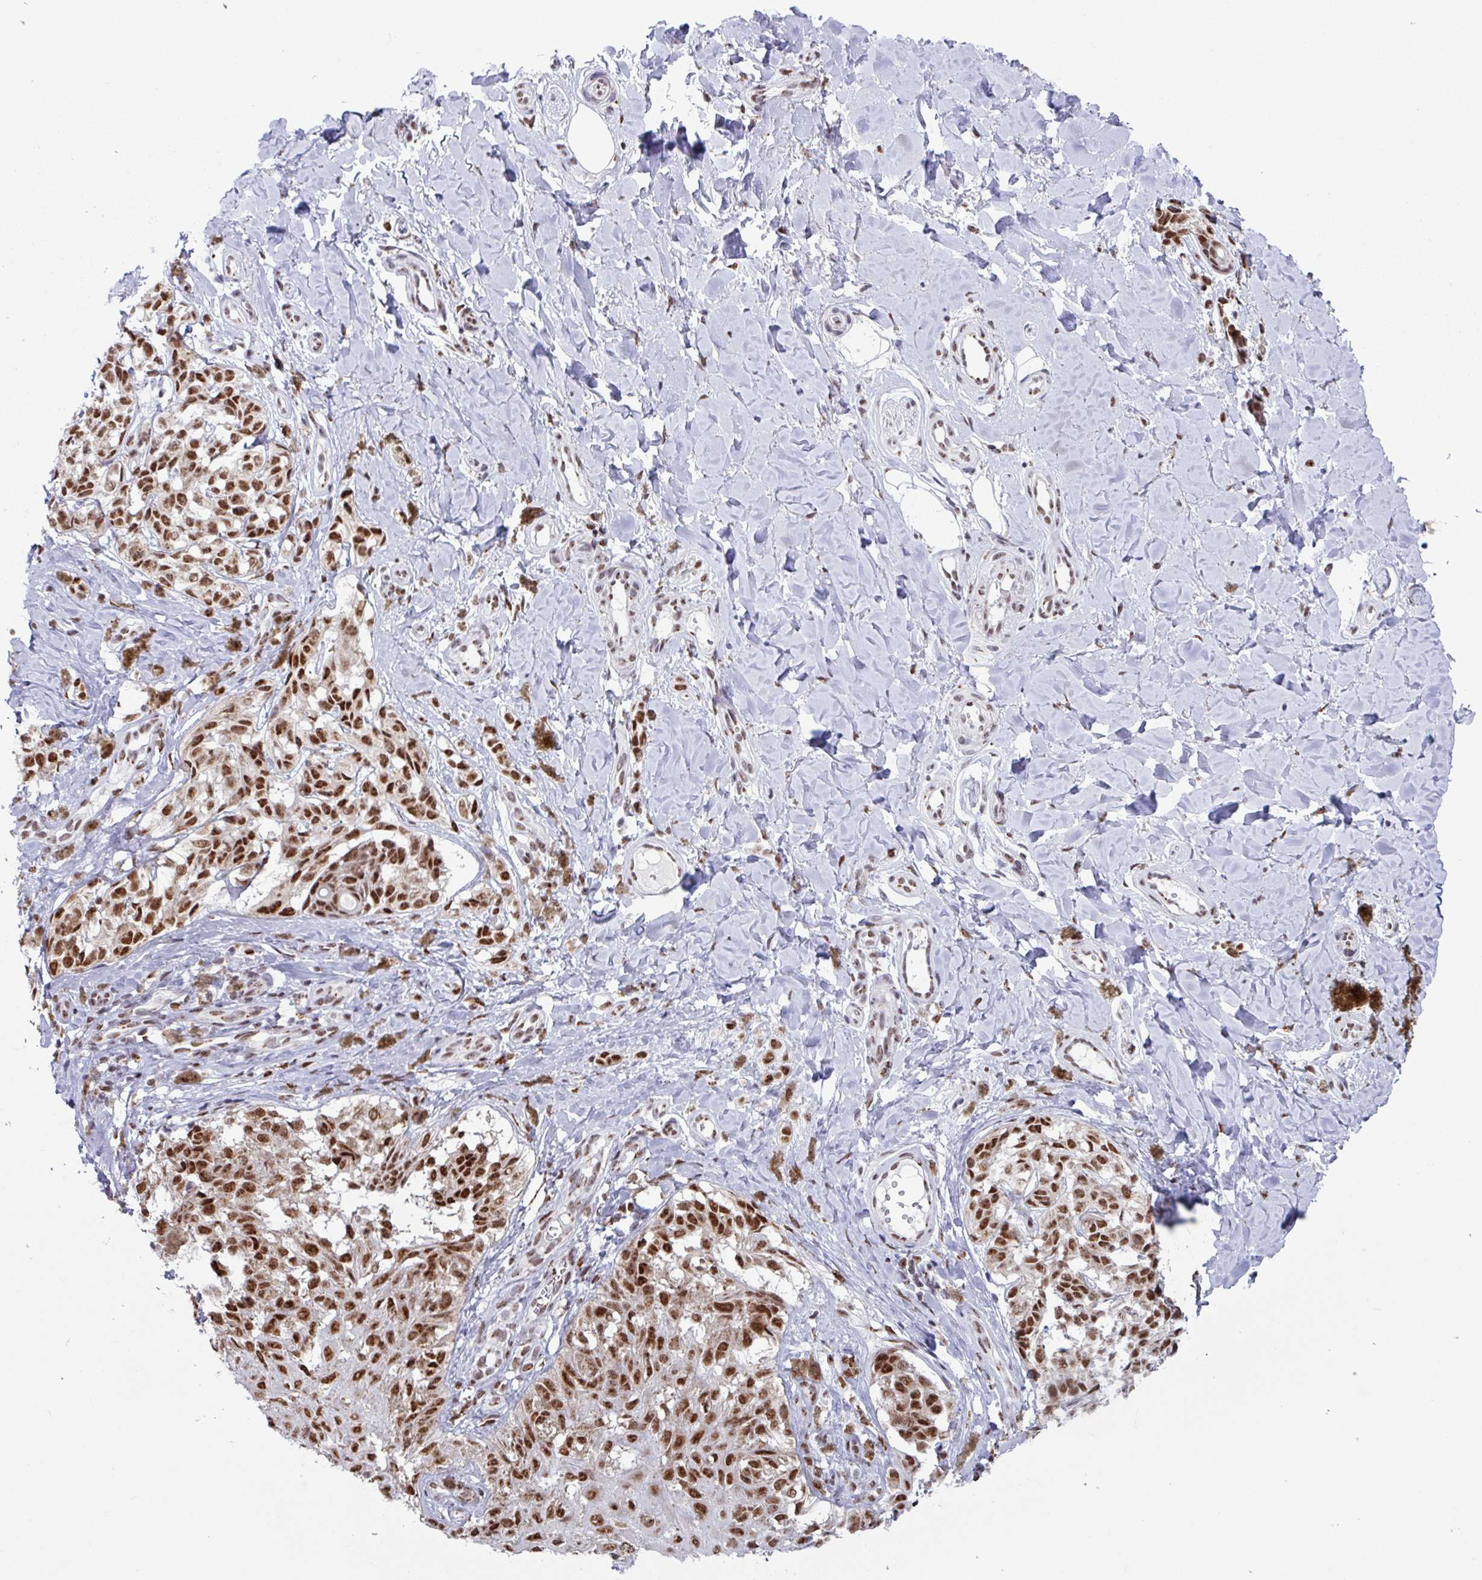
{"staining": {"intensity": "moderate", "quantity": ">75%", "location": "nuclear"}, "tissue": "melanoma", "cell_type": "Tumor cells", "image_type": "cancer", "snomed": [{"axis": "morphology", "description": "Malignant melanoma, NOS"}, {"axis": "topography", "description": "Skin"}], "caption": "Immunohistochemical staining of human melanoma displays medium levels of moderate nuclear protein positivity in about >75% of tumor cells. The protein is stained brown, and the nuclei are stained in blue (DAB IHC with brightfield microscopy, high magnification).", "gene": "PUF60", "patient": {"sex": "female", "age": 65}}